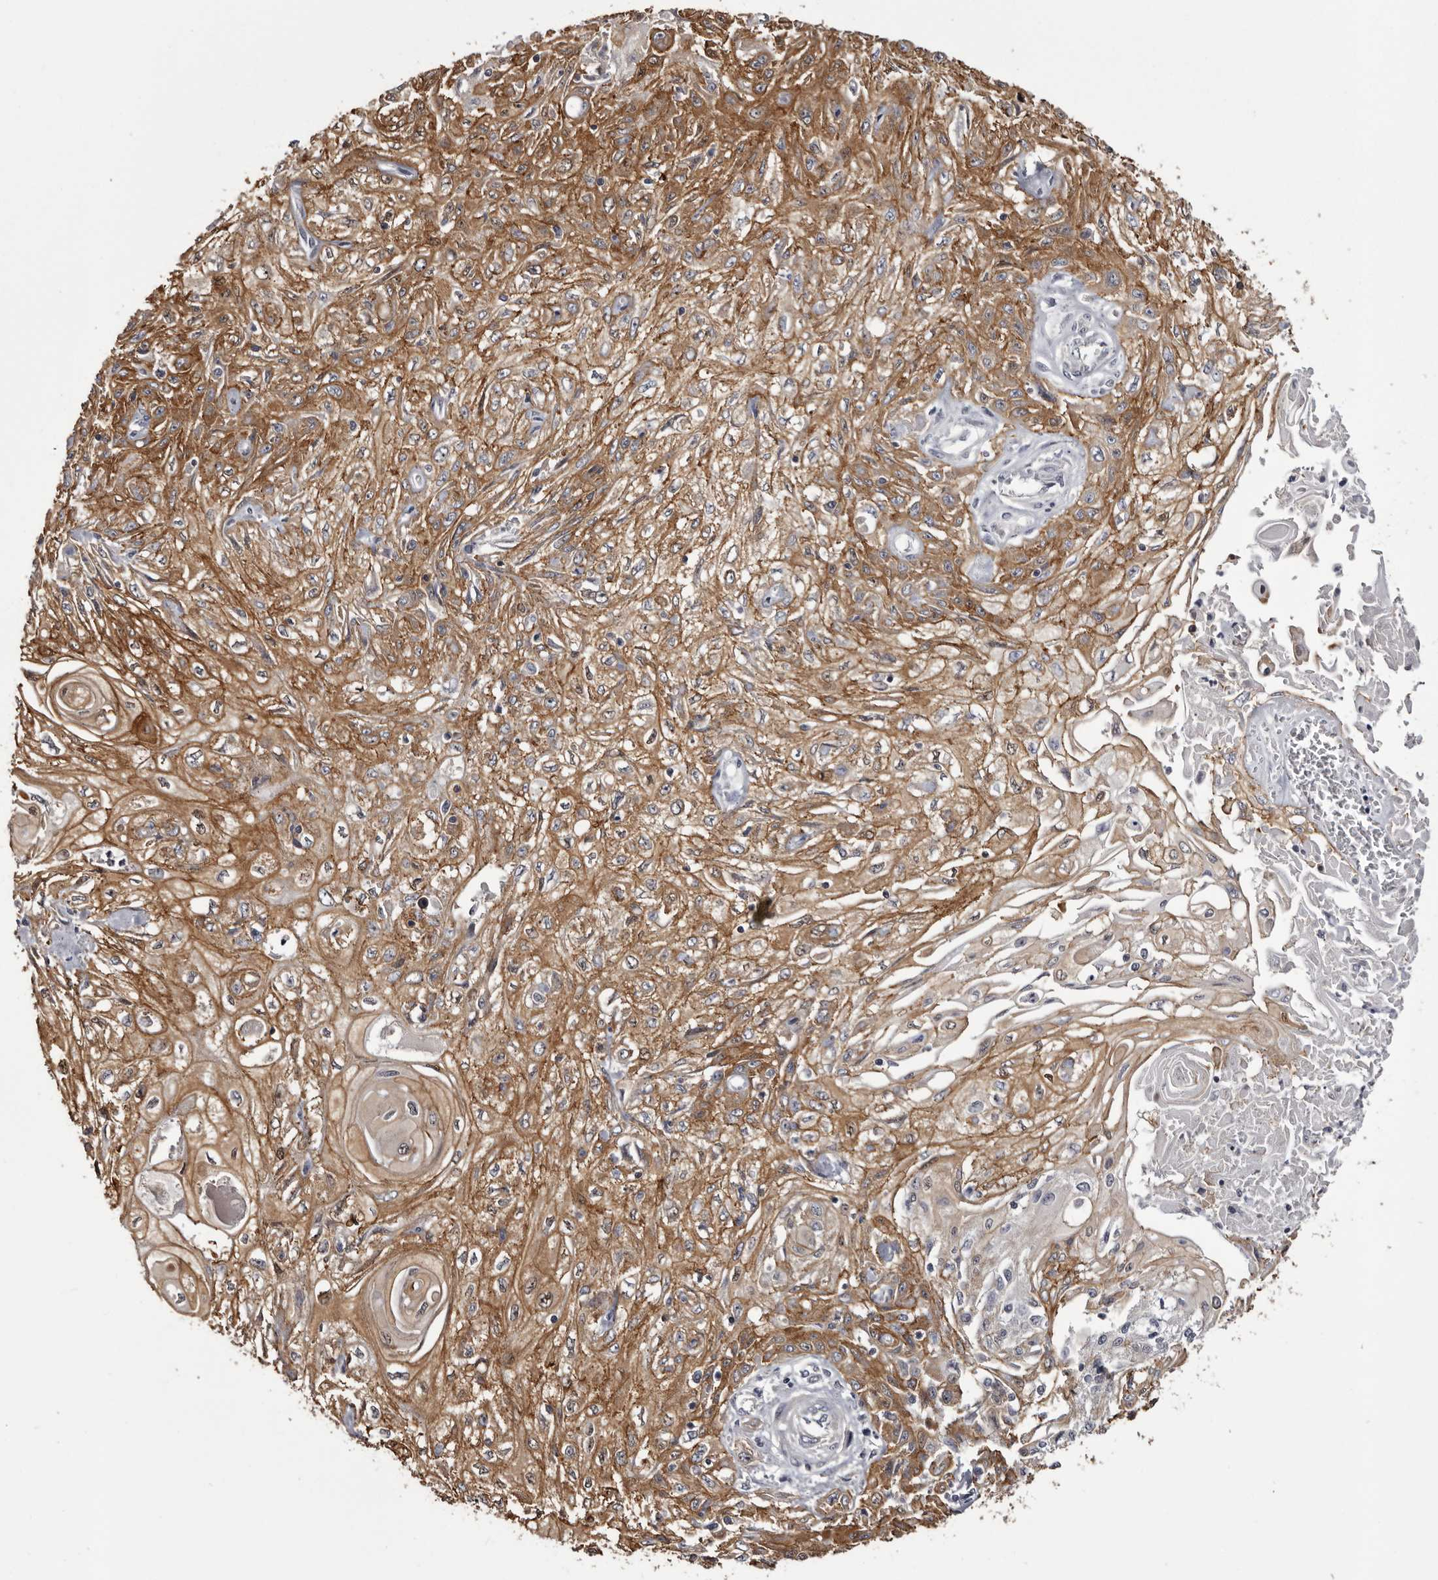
{"staining": {"intensity": "moderate", "quantity": ">75%", "location": "cytoplasmic/membranous"}, "tissue": "skin cancer", "cell_type": "Tumor cells", "image_type": "cancer", "snomed": [{"axis": "morphology", "description": "Squamous cell carcinoma, NOS"}, {"axis": "morphology", "description": "Squamous cell carcinoma, metastatic, NOS"}, {"axis": "topography", "description": "Skin"}, {"axis": "topography", "description": "Lymph node"}], "caption": "Human skin squamous cell carcinoma stained with a brown dye exhibits moderate cytoplasmic/membranous positive expression in approximately >75% of tumor cells.", "gene": "LAD1", "patient": {"sex": "male", "age": 75}}